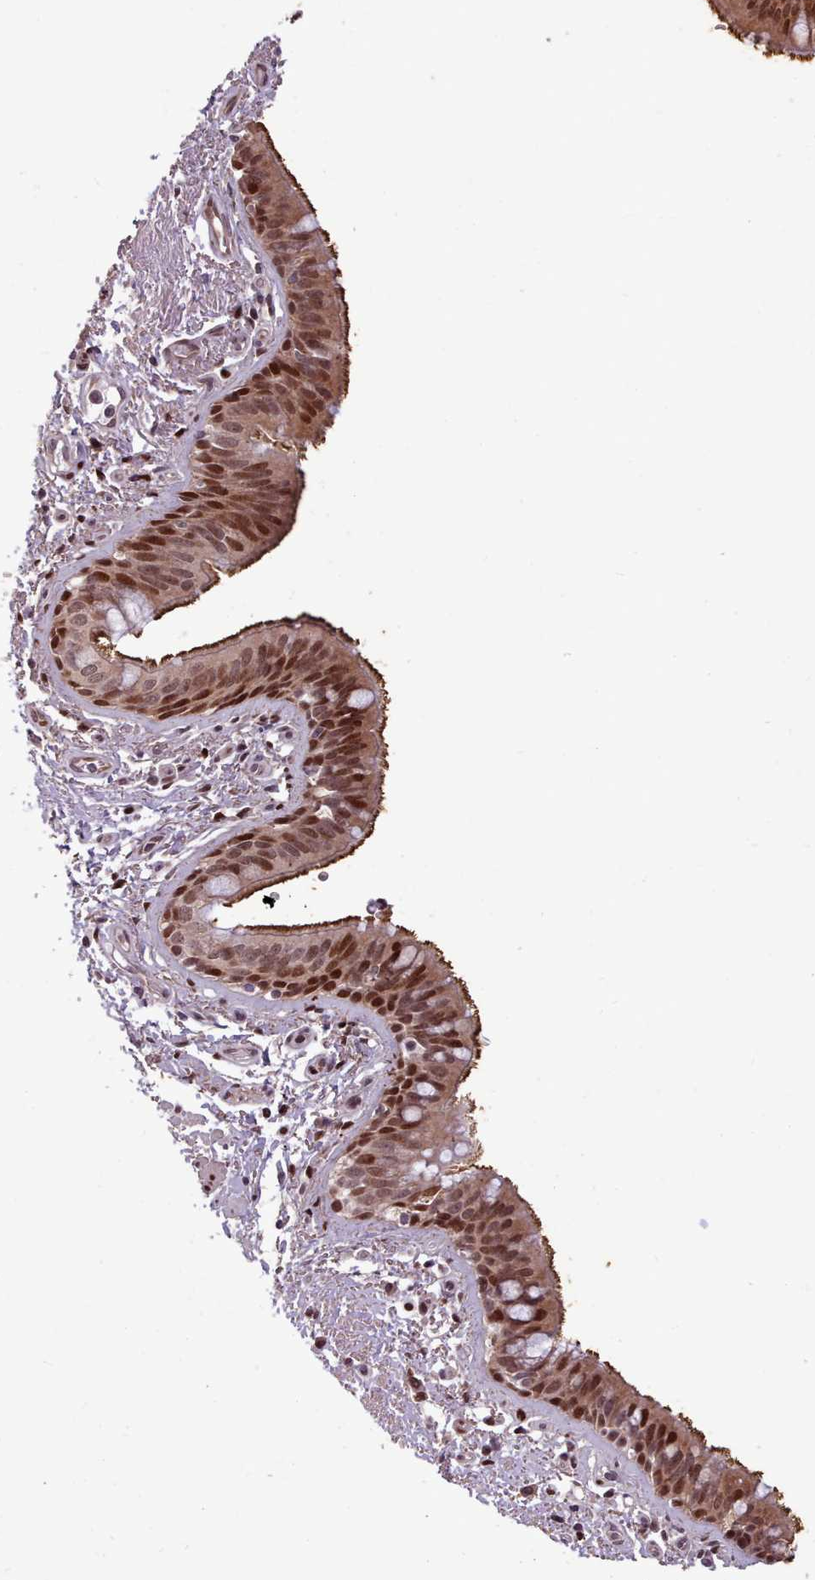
{"staining": {"intensity": "moderate", "quantity": ">75%", "location": "cytoplasmic/membranous,nuclear"}, "tissue": "bronchus", "cell_type": "Respiratory epithelial cells", "image_type": "normal", "snomed": [{"axis": "morphology", "description": "Normal tissue, NOS"}, {"axis": "morphology", "description": "Neoplasm, uncertain whether benign or malignant"}, {"axis": "topography", "description": "Bronchus"}, {"axis": "topography", "description": "Lung"}], "caption": "High-magnification brightfield microscopy of unremarkable bronchus stained with DAB (3,3'-diaminobenzidine) (brown) and counterstained with hematoxylin (blue). respiratory epithelial cells exhibit moderate cytoplasmic/membranous,nuclear staining is present in approximately>75% of cells.", "gene": "ENSA", "patient": {"sex": "male", "age": 55}}